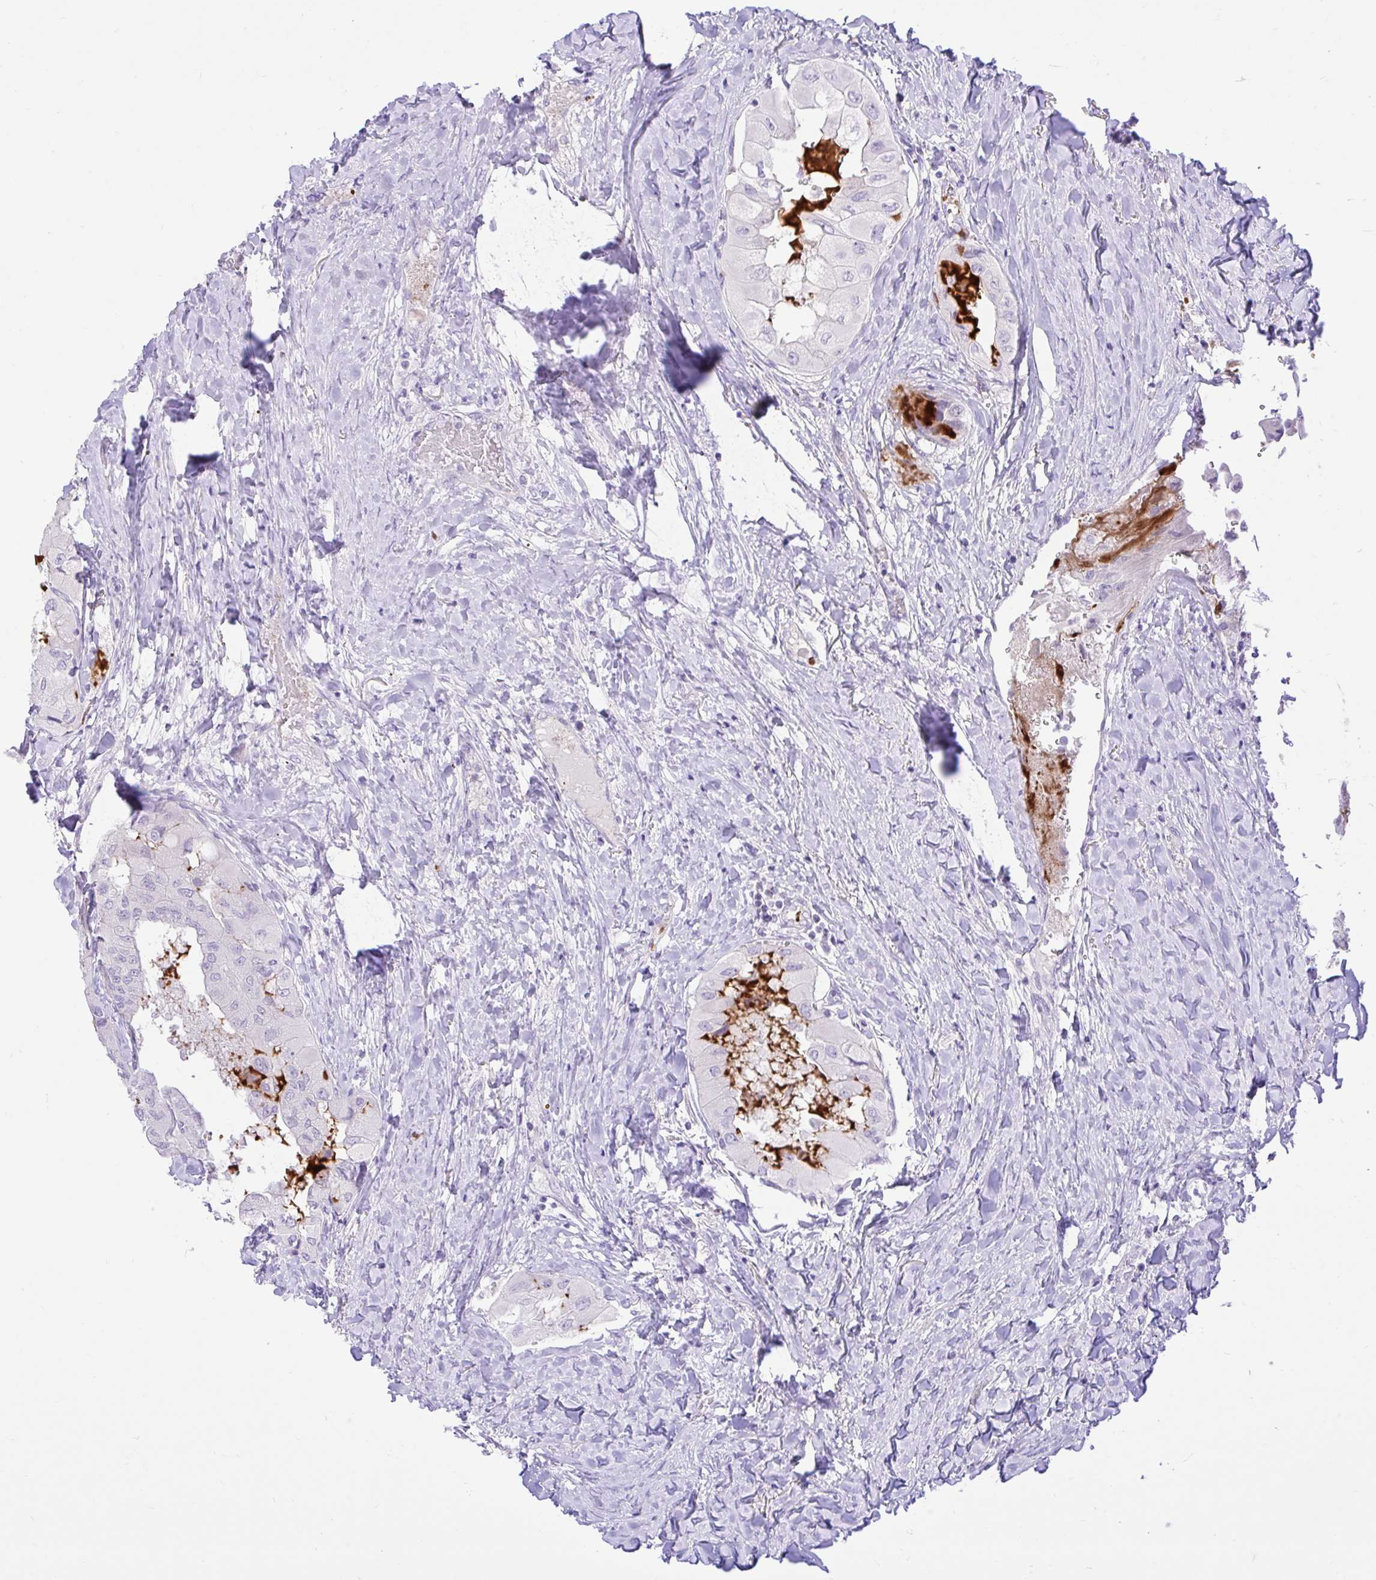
{"staining": {"intensity": "negative", "quantity": "none", "location": "none"}, "tissue": "thyroid cancer", "cell_type": "Tumor cells", "image_type": "cancer", "snomed": [{"axis": "morphology", "description": "Normal tissue, NOS"}, {"axis": "morphology", "description": "Papillary adenocarcinoma, NOS"}, {"axis": "topography", "description": "Thyroid gland"}], "caption": "Papillary adenocarcinoma (thyroid) was stained to show a protein in brown. There is no significant staining in tumor cells.", "gene": "ZNF101", "patient": {"sex": "female", "age": 59}}